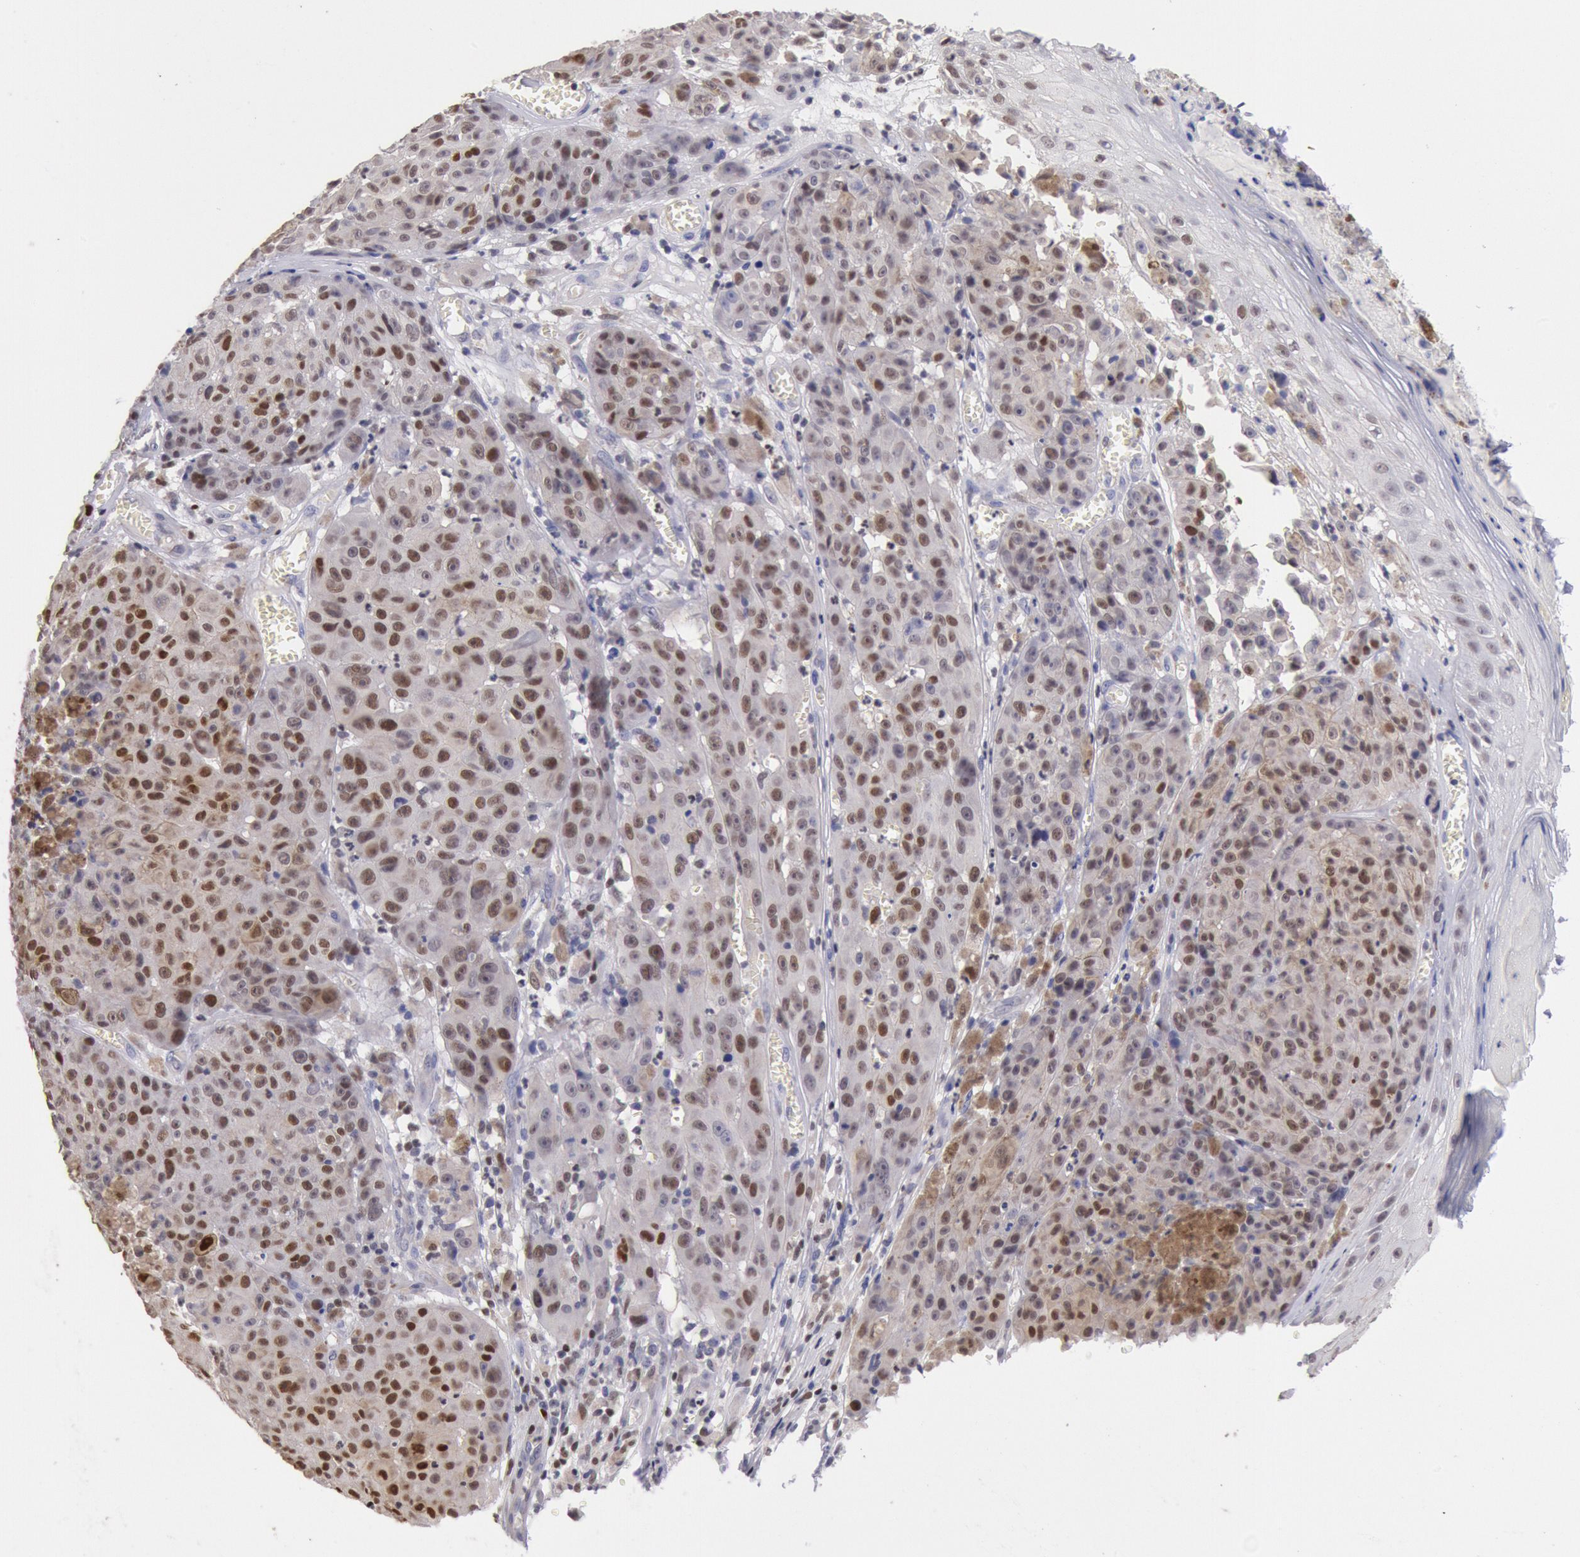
{"staining": {"intensity": "moderate", "quantity": "25%-75%", "location": "nuclear"}, "tissue": "melanoma", "cell_type": "Tumor cells", "image_type": "cancer", "snomed": [{"axis": "morphology", "description": "Malignant melanoma, NOS"}, {"axis": "topography", "description": "Skin"}], "caption": "A medium amount of moderate nuclear staining is identified in about 25%-75% of tumor cells in malignant melanoma tissue. (IHC, brightfield microscopy, high magnification).", "gene": "RPS6KA5", "patient": {"sex": "male", "age": 64}}